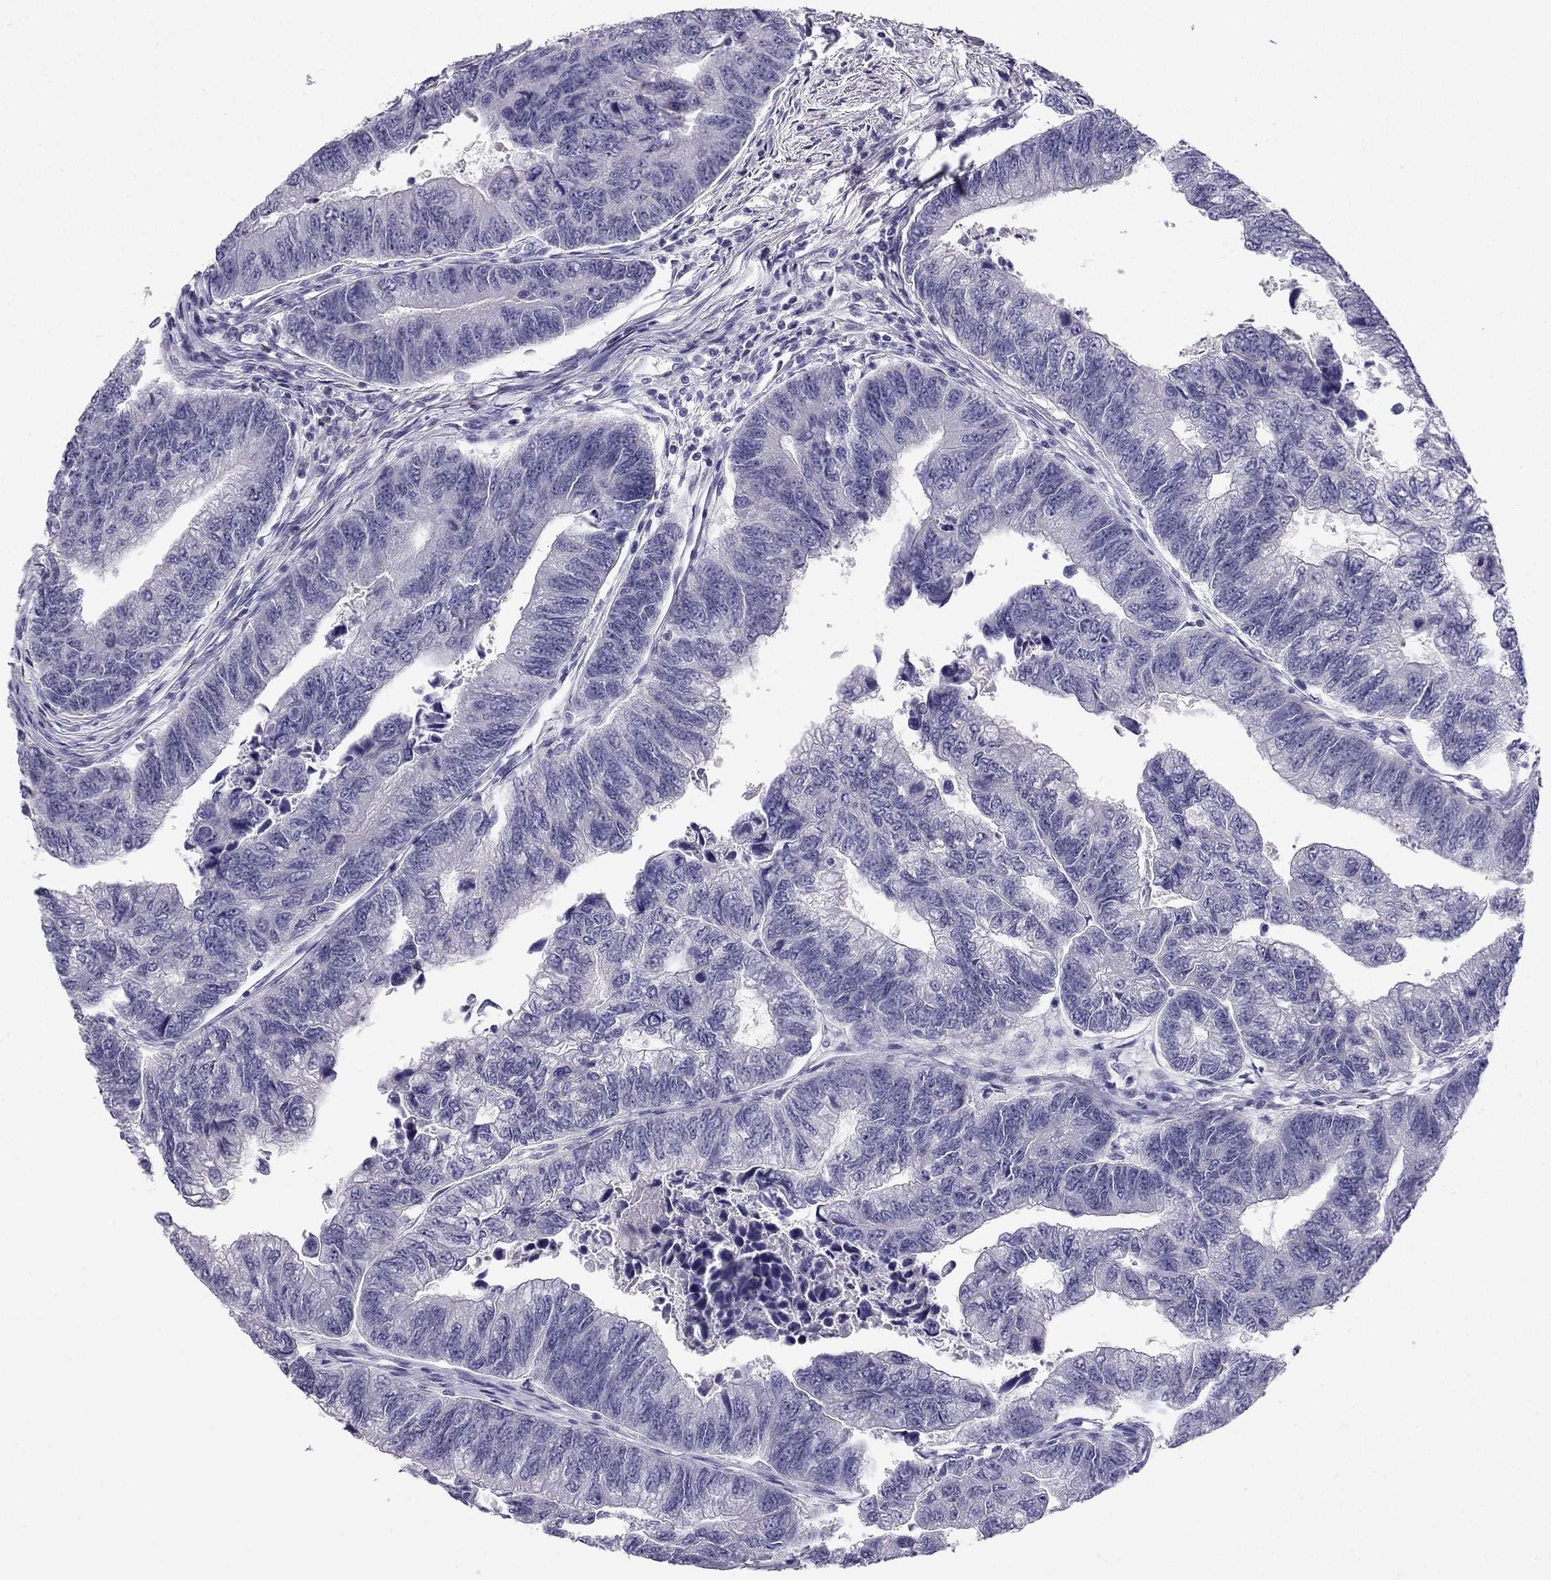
{"staining": {"intensity": "negative", "quantity": "none", "location": "none"}, "tissue": "colorectal cancer", "cell_type": "Tumor cells", "image_type": "cancer", "snomed": [{"axis": "morphology", "description": "Adenocarcinoma, NOS"}, {"axis": "topography", "description": "Colon"}], "caption": "High power microscopy photomicrograph of an immunohistochemistry (IHC) photomicrograph of colorectal cancer, revealing no significant expression in tumor cells.", "gene": "LMTK3", "patient": {"sex": "female", "age": 65}}